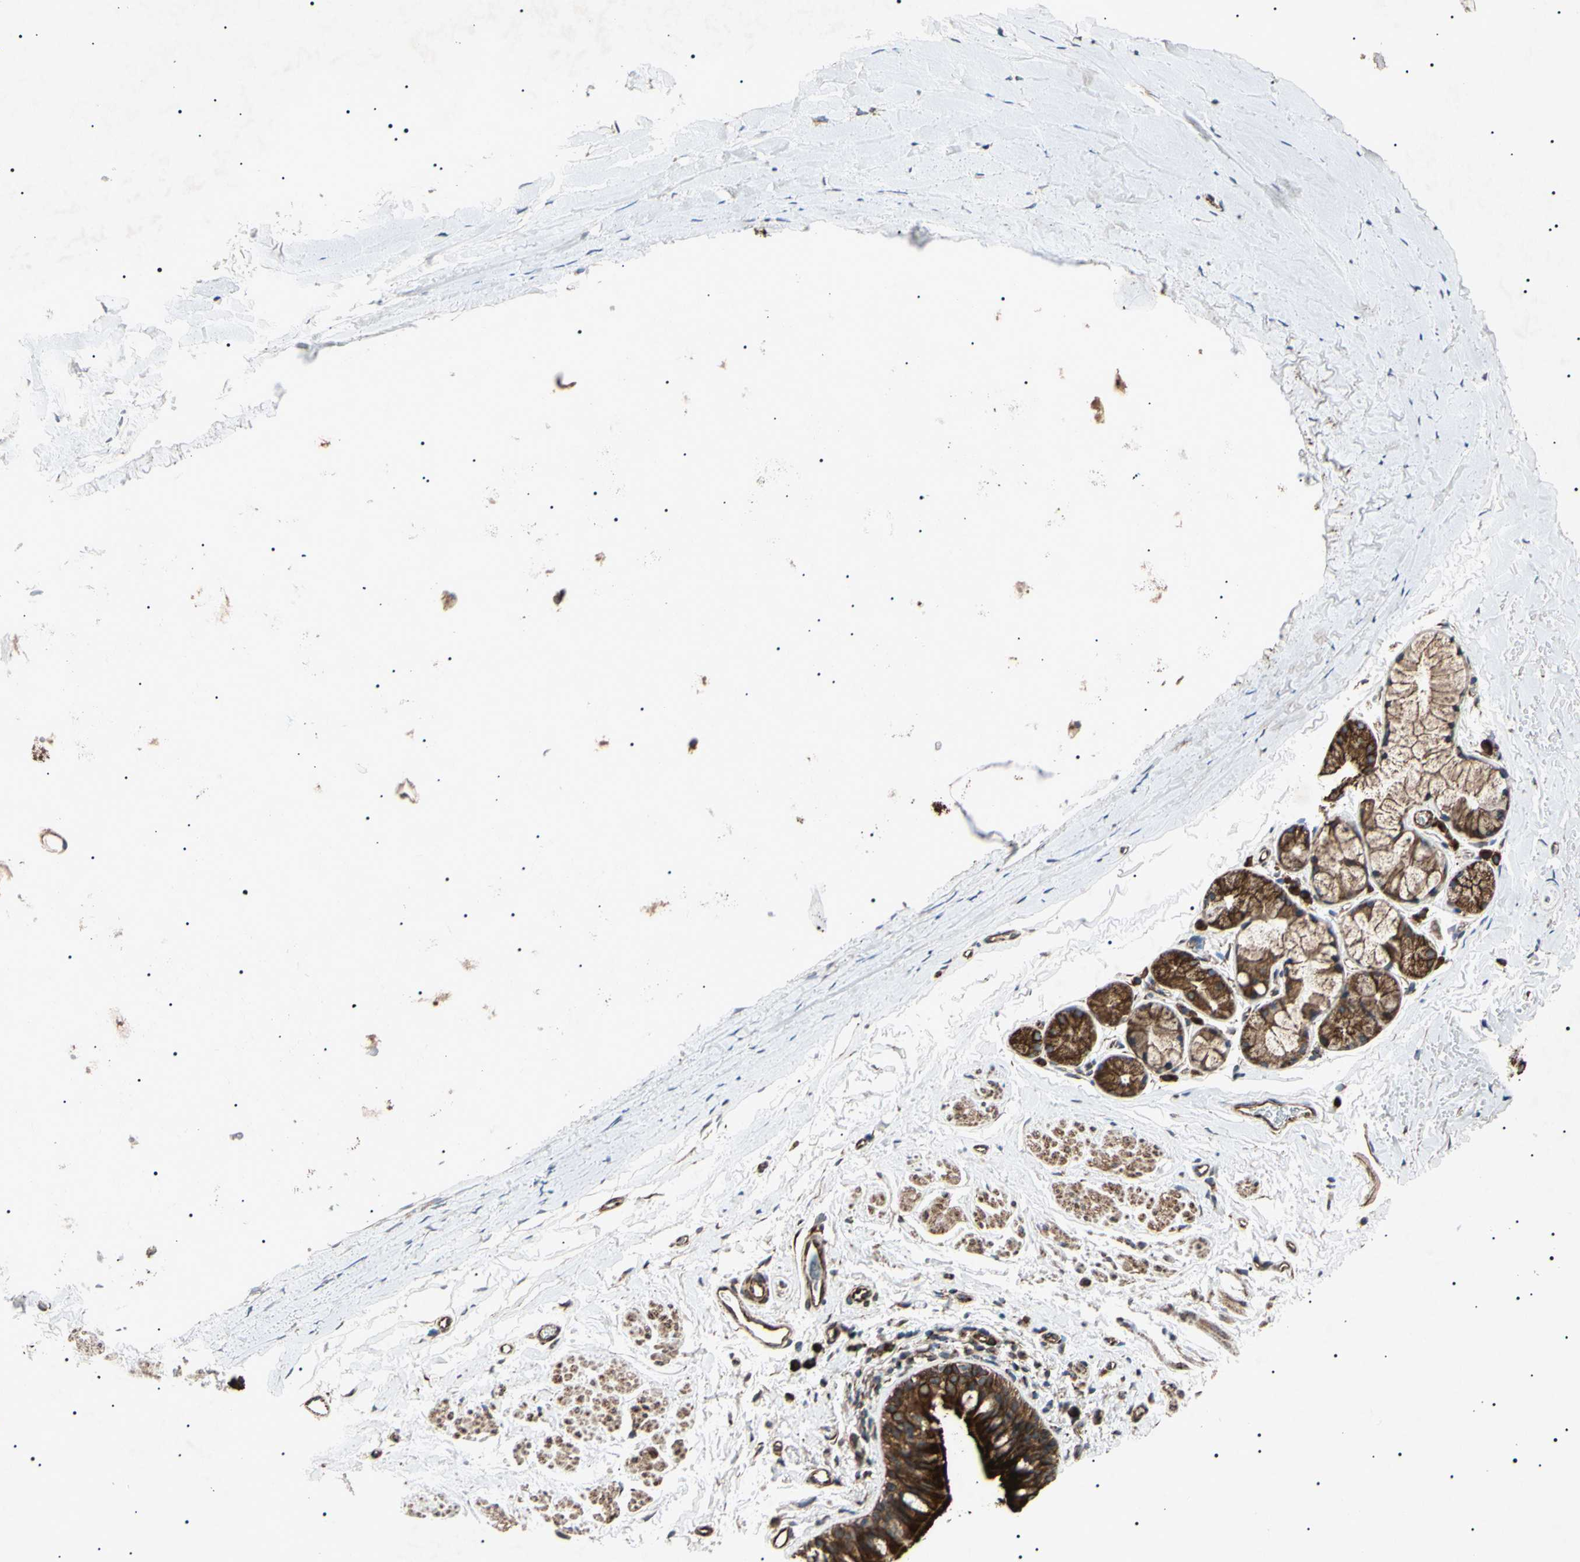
{"staining": {"intensity": "moderate", "quantity": ">75%", "location": "cytoplasmic/membranous"}, "tissue": "bronchus", "cell_type": "Respiratory epithelial cells", "image_type": "normal", "snomed": [{"axis": "morphology", "description": "Normal tissue, NOS"}, {"axis": "morphology", "description": "Malignant melanoma, Metastatic site"}, {"axis": "topography", "description": "Bronchus"}, {"axis": "topography", "description": "Lung"}], "caption": "Respiratory epithelial cells display moderate cytoplasmic/membranous expression in approximately >75% of cells in normal bronchus.", "gene": "TUBB4A", "patient": {"sex": "male", "age": 64}}